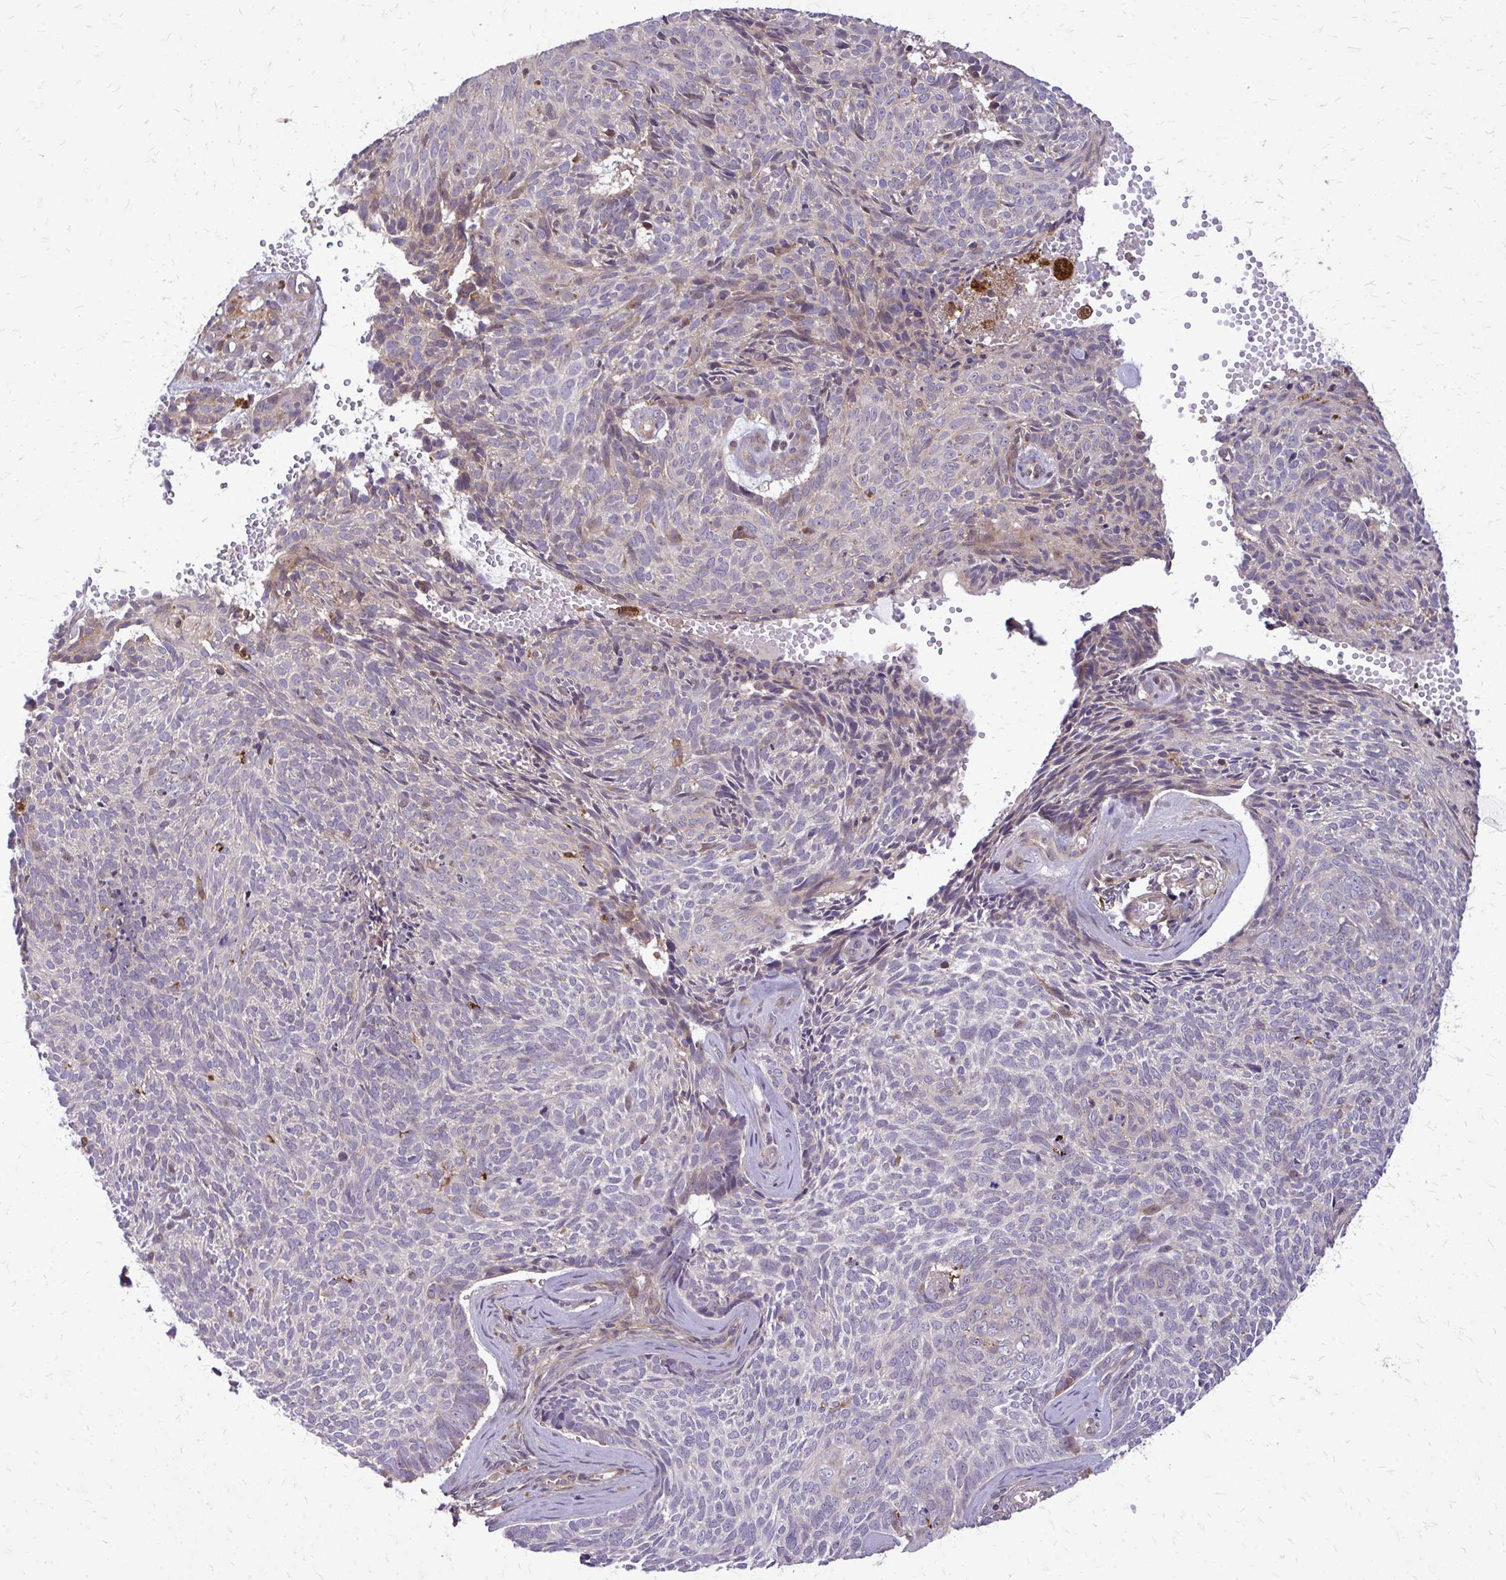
{"staining": {"intensity": "negative", "quantity": "none", "location": "none"}, "tissue": "skin cancer", "cell_type": "Tumor cells", "image_type": "cancer", "snomed": [{"axis": "morphology", "description": "Basal cell carcinoma"}, {"axis": "topography", "description": "Skin"}], "caption": "Immunohistochemical staining of human skin cancer (basal cell carcinoma) reveals no significant positivity in tumor cells. (Immunohistochemistry, brightfield microscopy, high magnification).", "gene": "OXNAD1", "patient": {"sex": "female", "age": 80}}